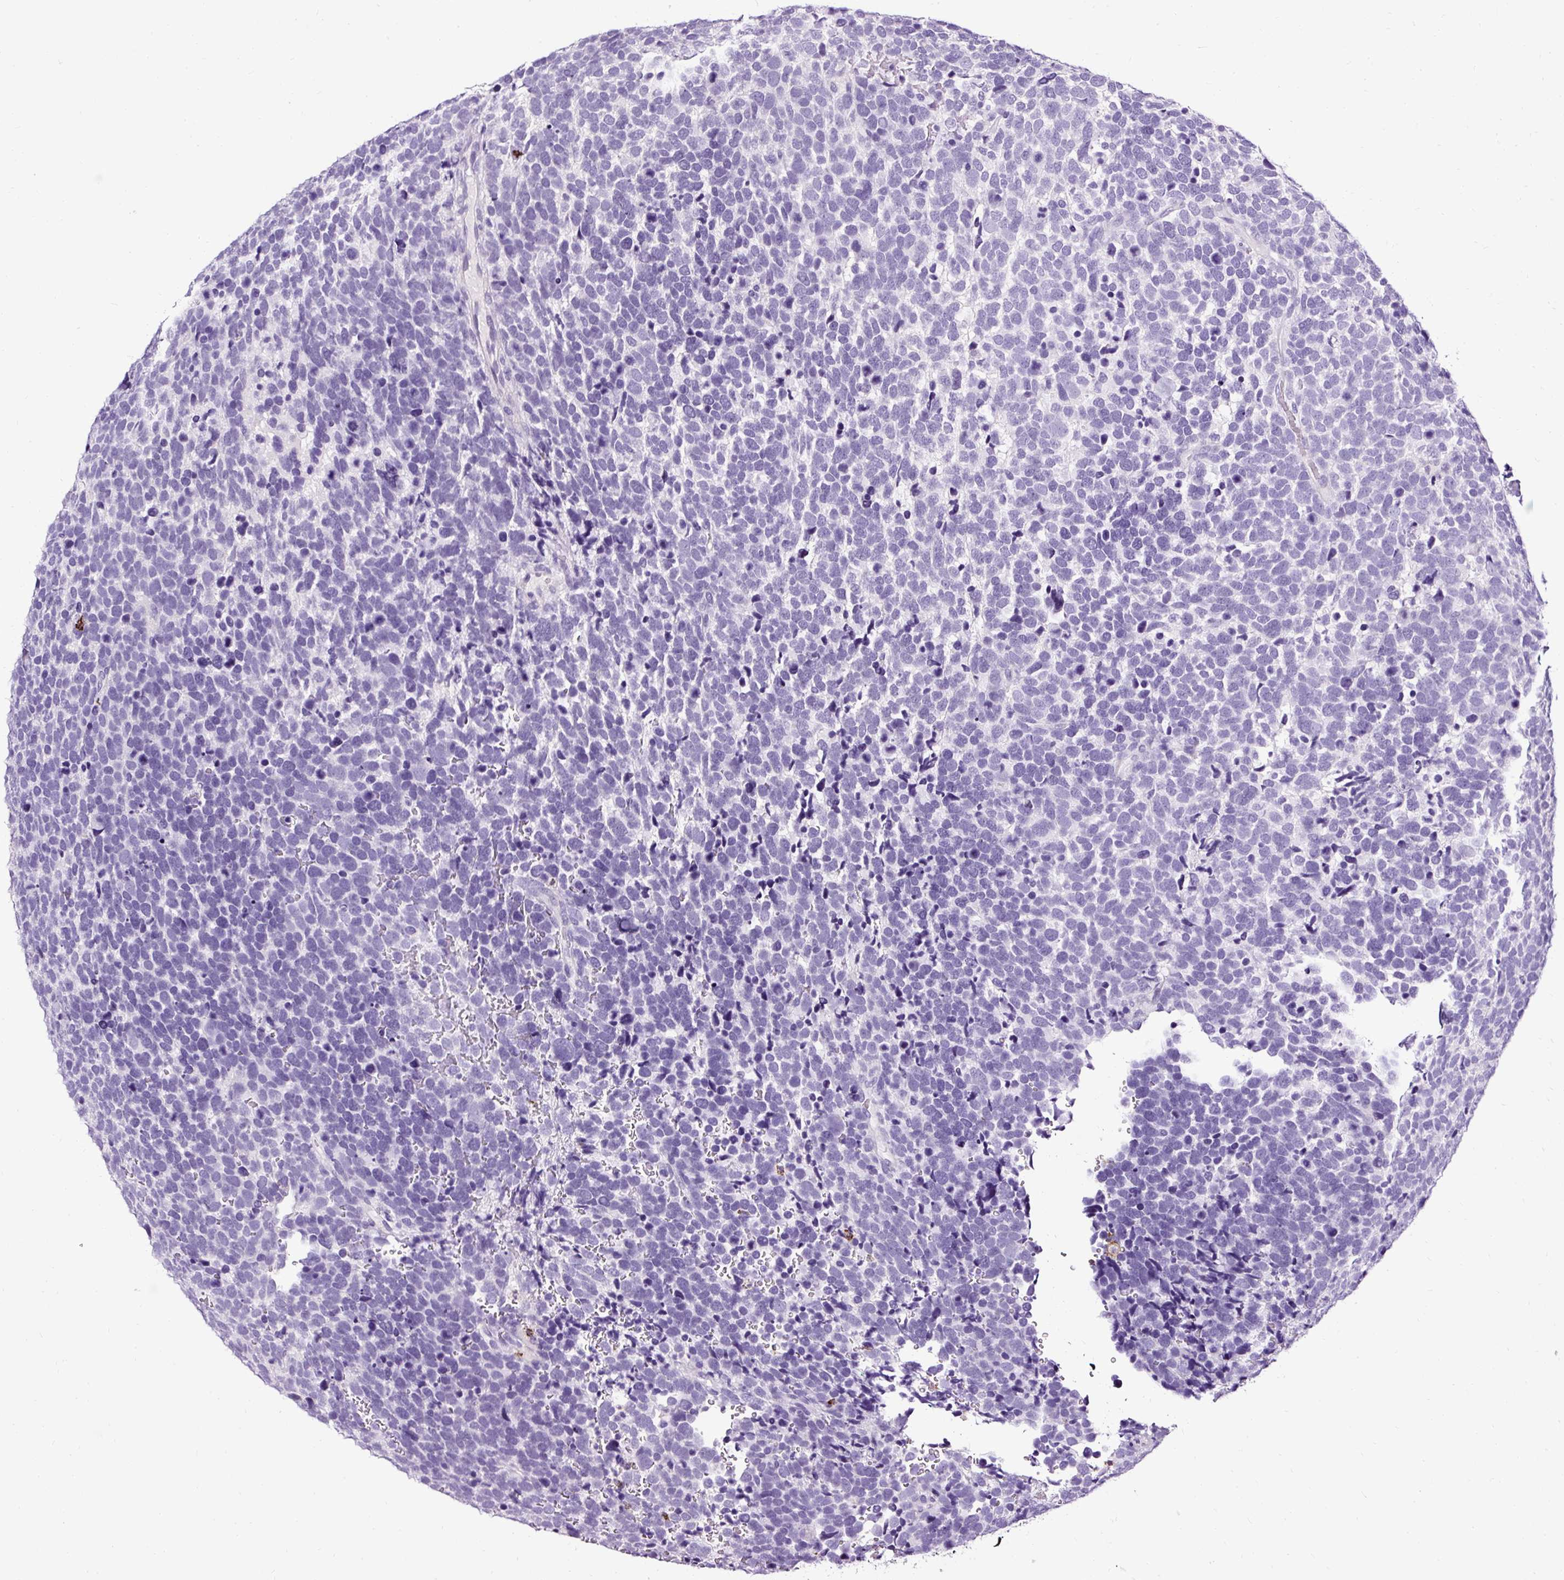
{"staining": {"intensity": "negative", "quantity": "none", "location": "none"}, "tissue": "urothelial cancer", "cell_type": "Tumor cells", "image_type": "cancer", "snomed": [{"axis": "morphology", "description": "Urothelial carcinoma, High grade"}, {"axis": "topography", "description": "Urinary bladder"}], "caption": "IHC photomicrograph of high-grade urothelial carcinoma stained for a protein (brown), which reveals no expression in tumor cells.", "gene": "SLC7A8", "patient": {"sex": "female", "age": 82}}